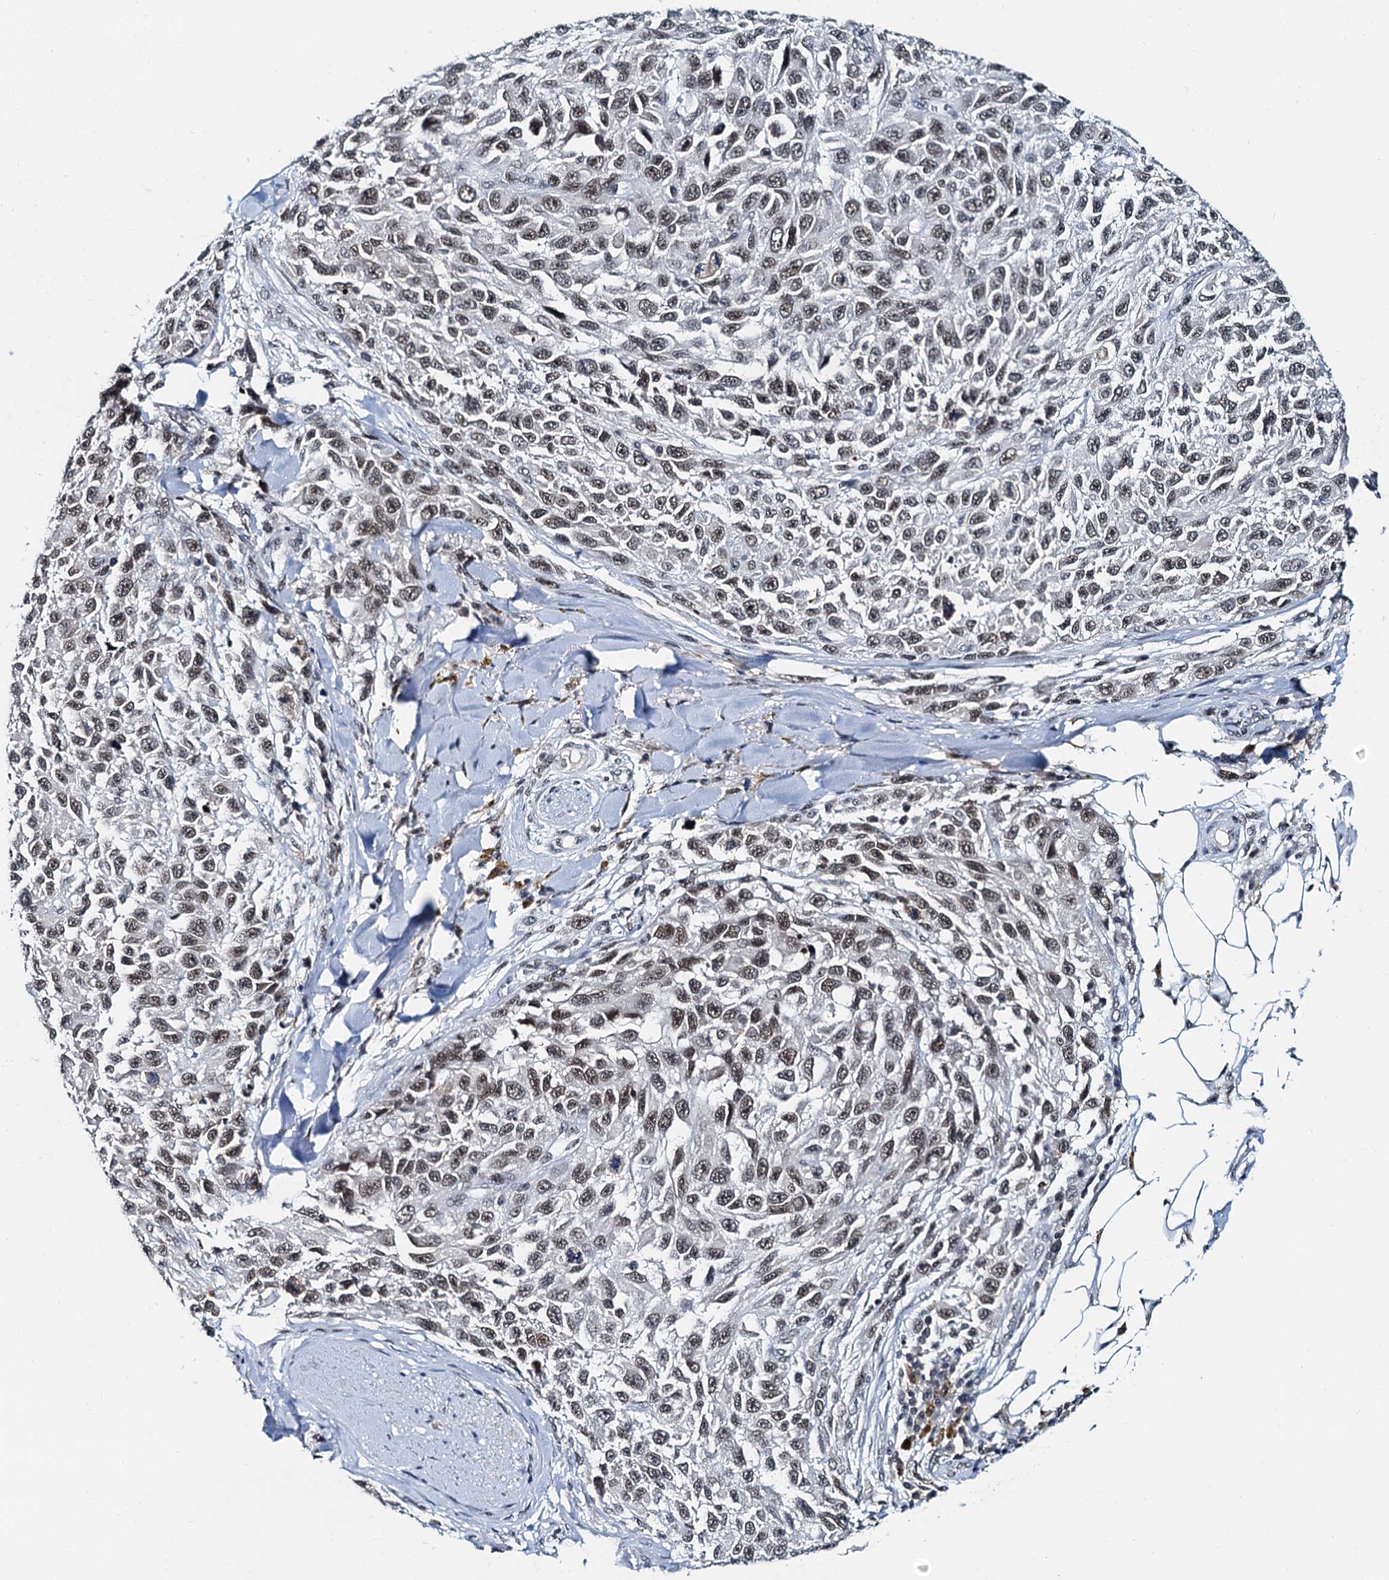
{"staining": {"intensity": "moderate", "quantity": ">75%", "location": "nuclear"}, "tissue": "melanoma", "cell_type": "Tumor cells", "image_type": "cancer", "snomed": [{"axis": "morphology", "description": "Normal tissue, NOS"}, {"axis": "morphology", "description": "Malignant melanoma, NOS"}, {"axis": "topography", "description": "Skin"}], "caption": "Immunohistochemical staining of human melanoma demonstrates moderate nuclear protein positivity in approximately >75% of tumor cells. (Brightfield microscopy of DAB IHC at high magnification).", "gene": "SNRPD1", "patient": {"sex": "female", "age": 96}}